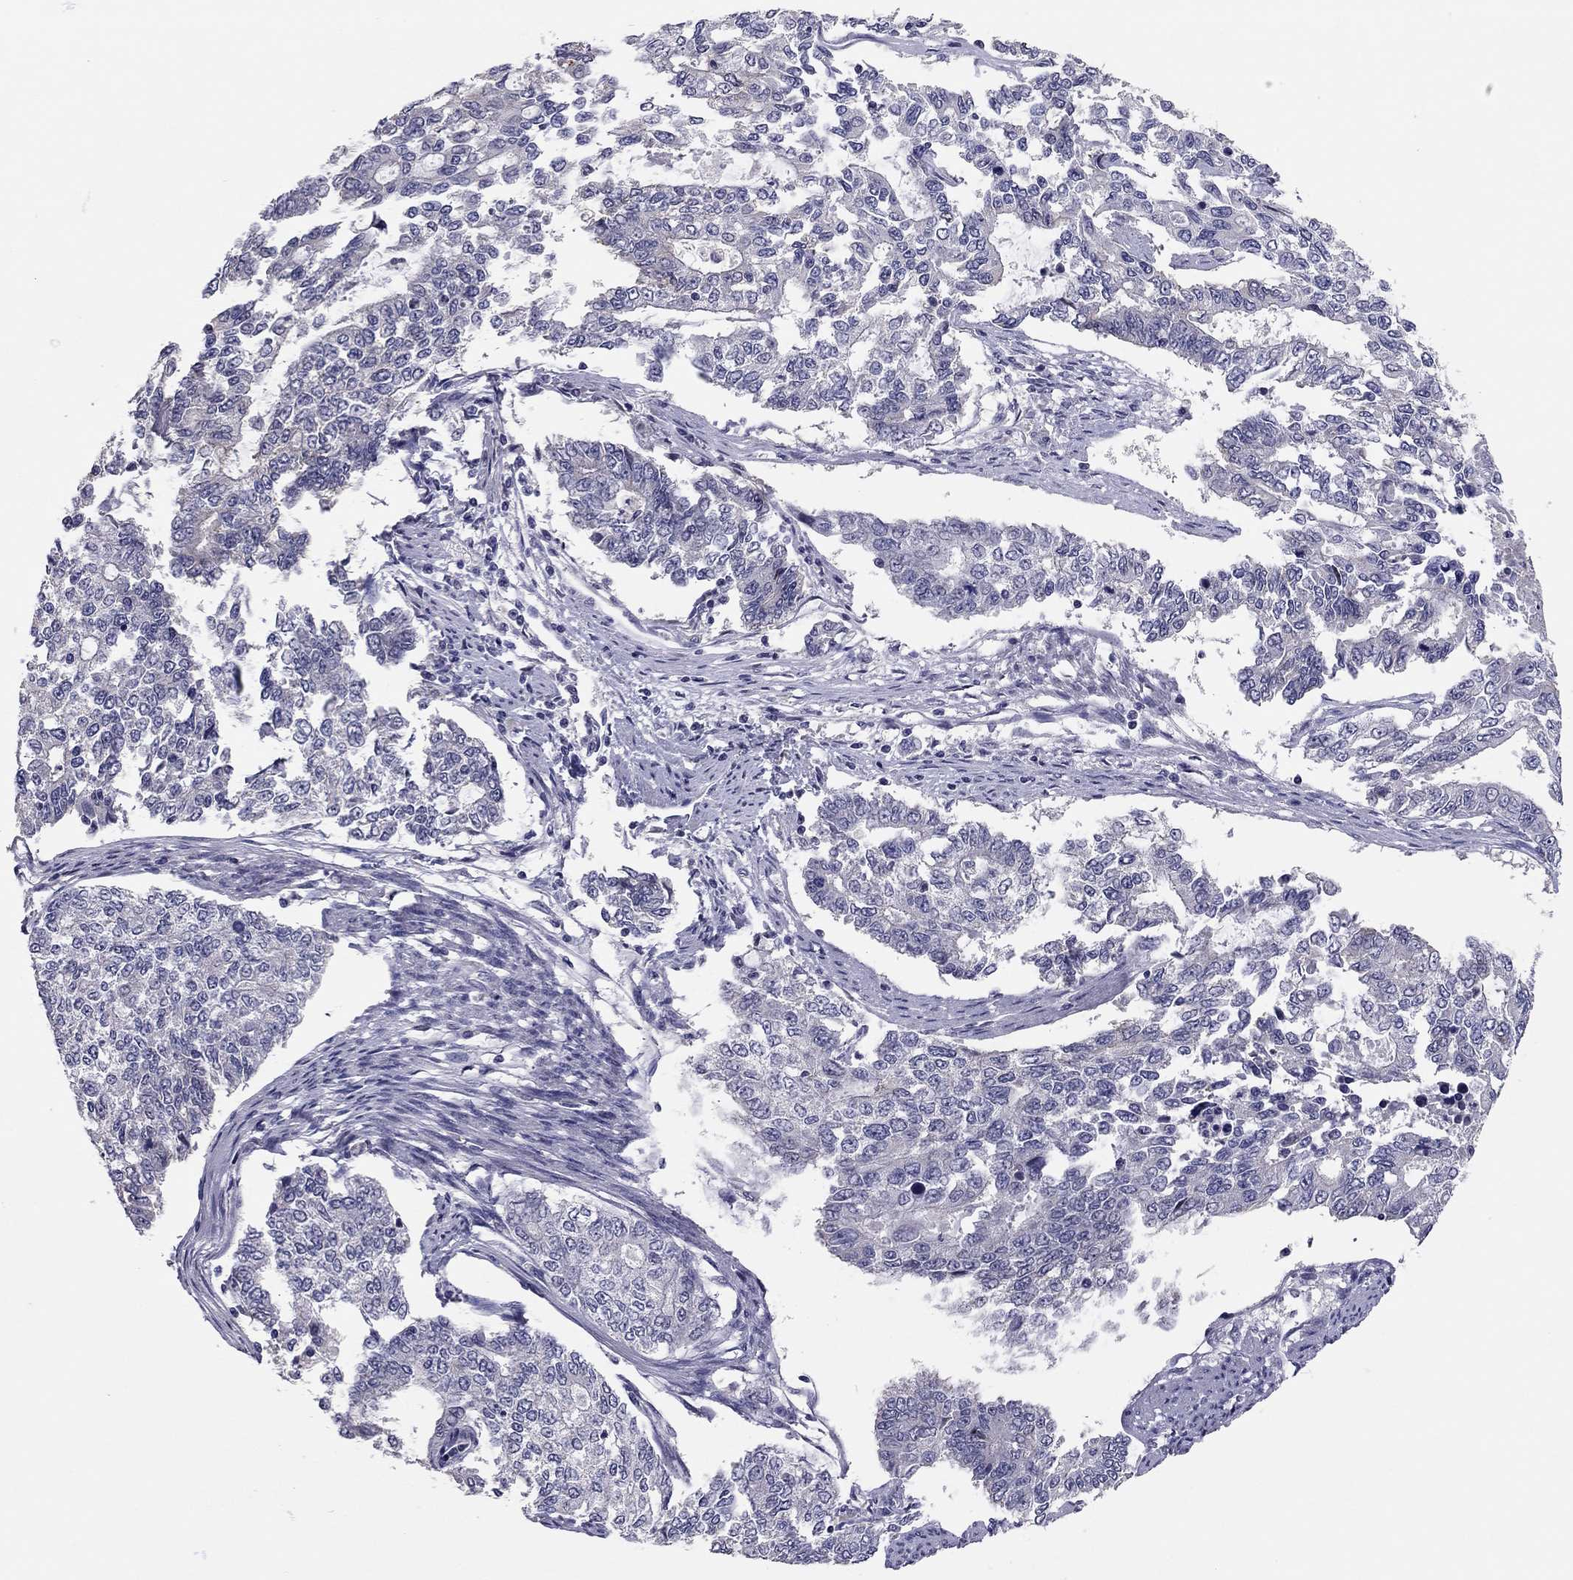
{"staining": {"intensity": "negative", "quantity": "none", "location": "none"}, "tissue": "endometrial cancer", "cell_type": "Tumor cells", "image_type": "cancer", "snomed": [{"axis": "morphology", "description": "Adenocarcinoma, NOS"}, {"axis": "topography", "description": "Uterus"}], "caption": "There is no significant expression in tumor cells of adenocarcinoma (endometrial).", "gene": "SCARB1", "patient": {"sex": "female", "age": 59}}